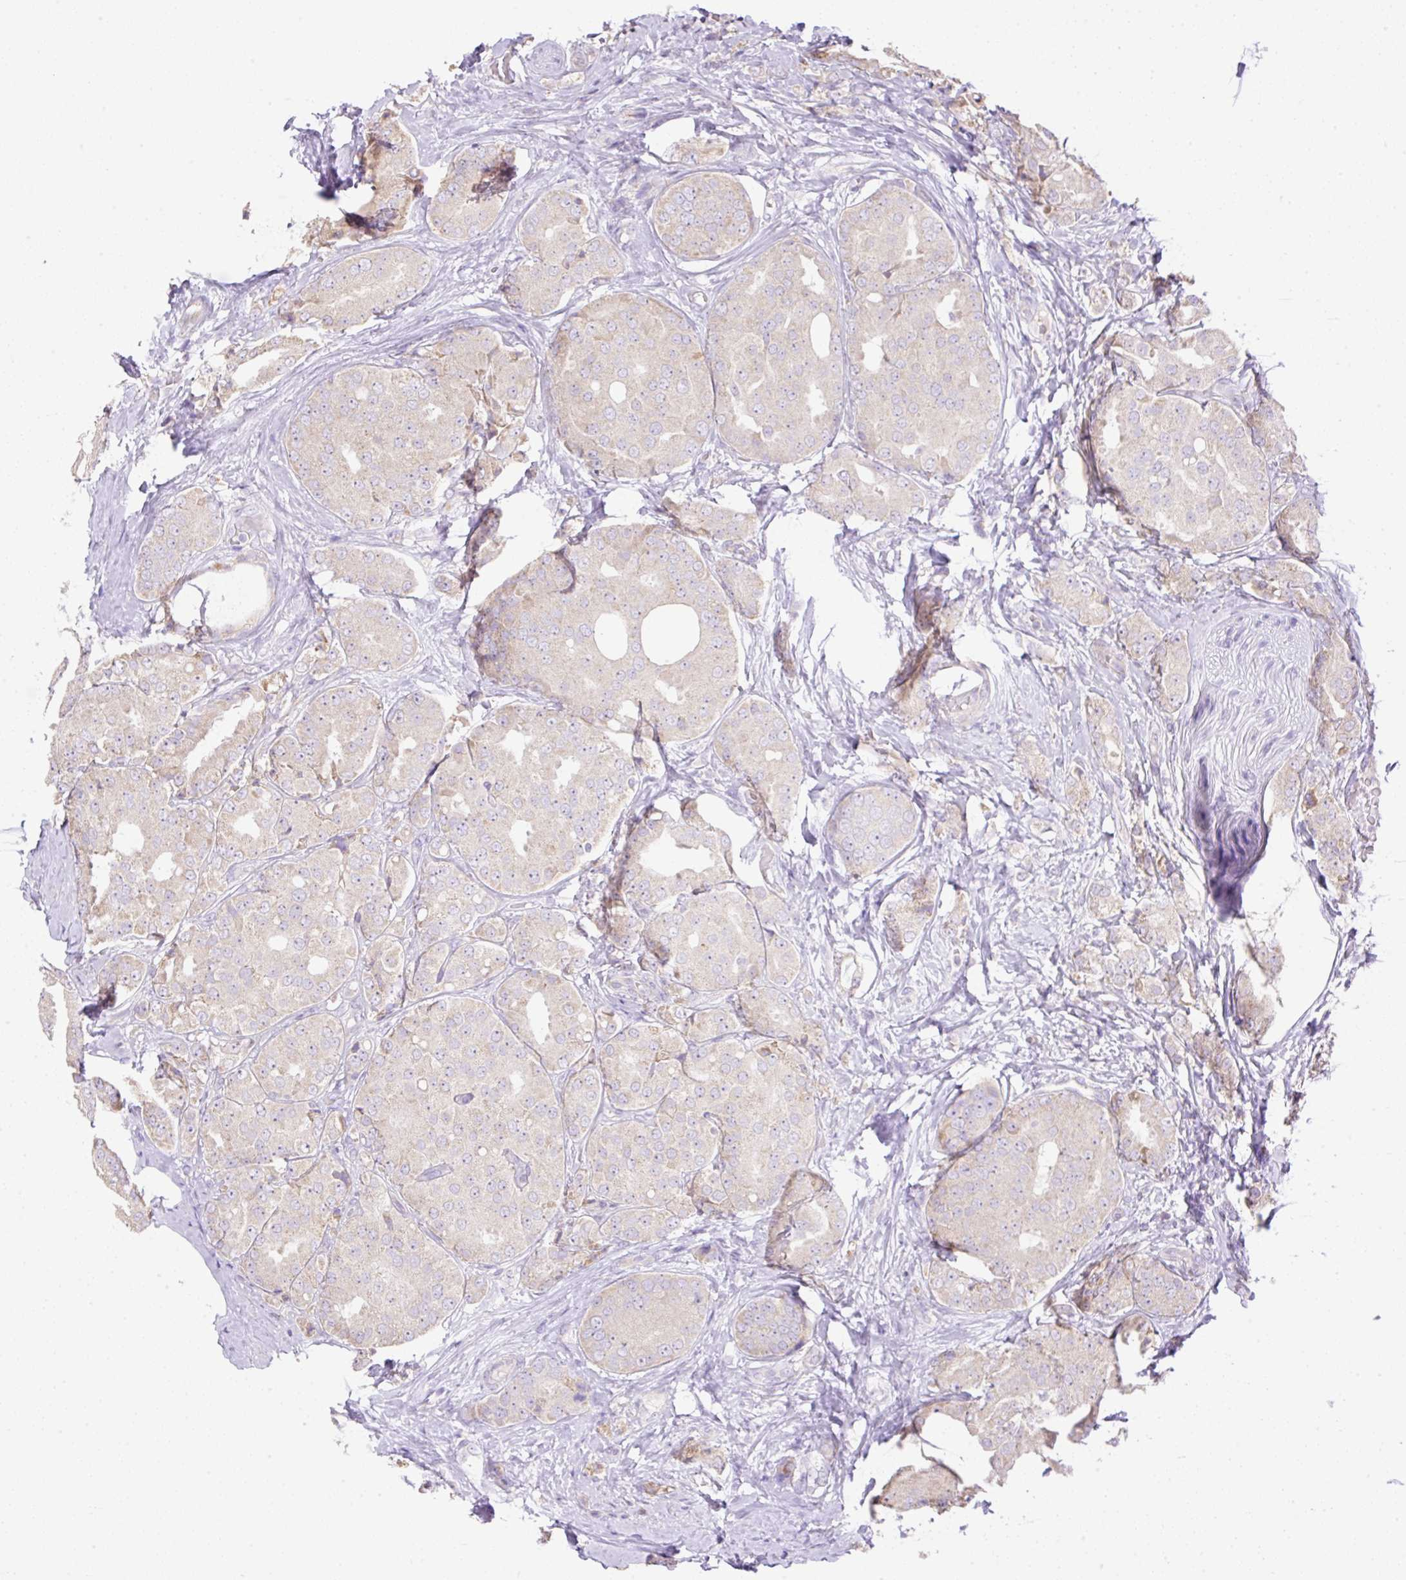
{"staining": {"intensity": "weak", "quantity": "<25%", "location": "cytoplasmic/membranous"}, "tissue": "prostate cancer", "cell_type": "Tumor cells", "image_type": "cancer", "snomed": [{"axis": "morphology", "description": "Adenocarcinoma, High grade"}, {"axis": "topography", "description": "Prostate"}], "caption": "Histopathology image shows no protein staining in tumor cells of prostate cancer (adenocarcinoma (high-grade)) tissue.", "gene": "VPS25", "patient": {"sex": "male", "age": 63}}